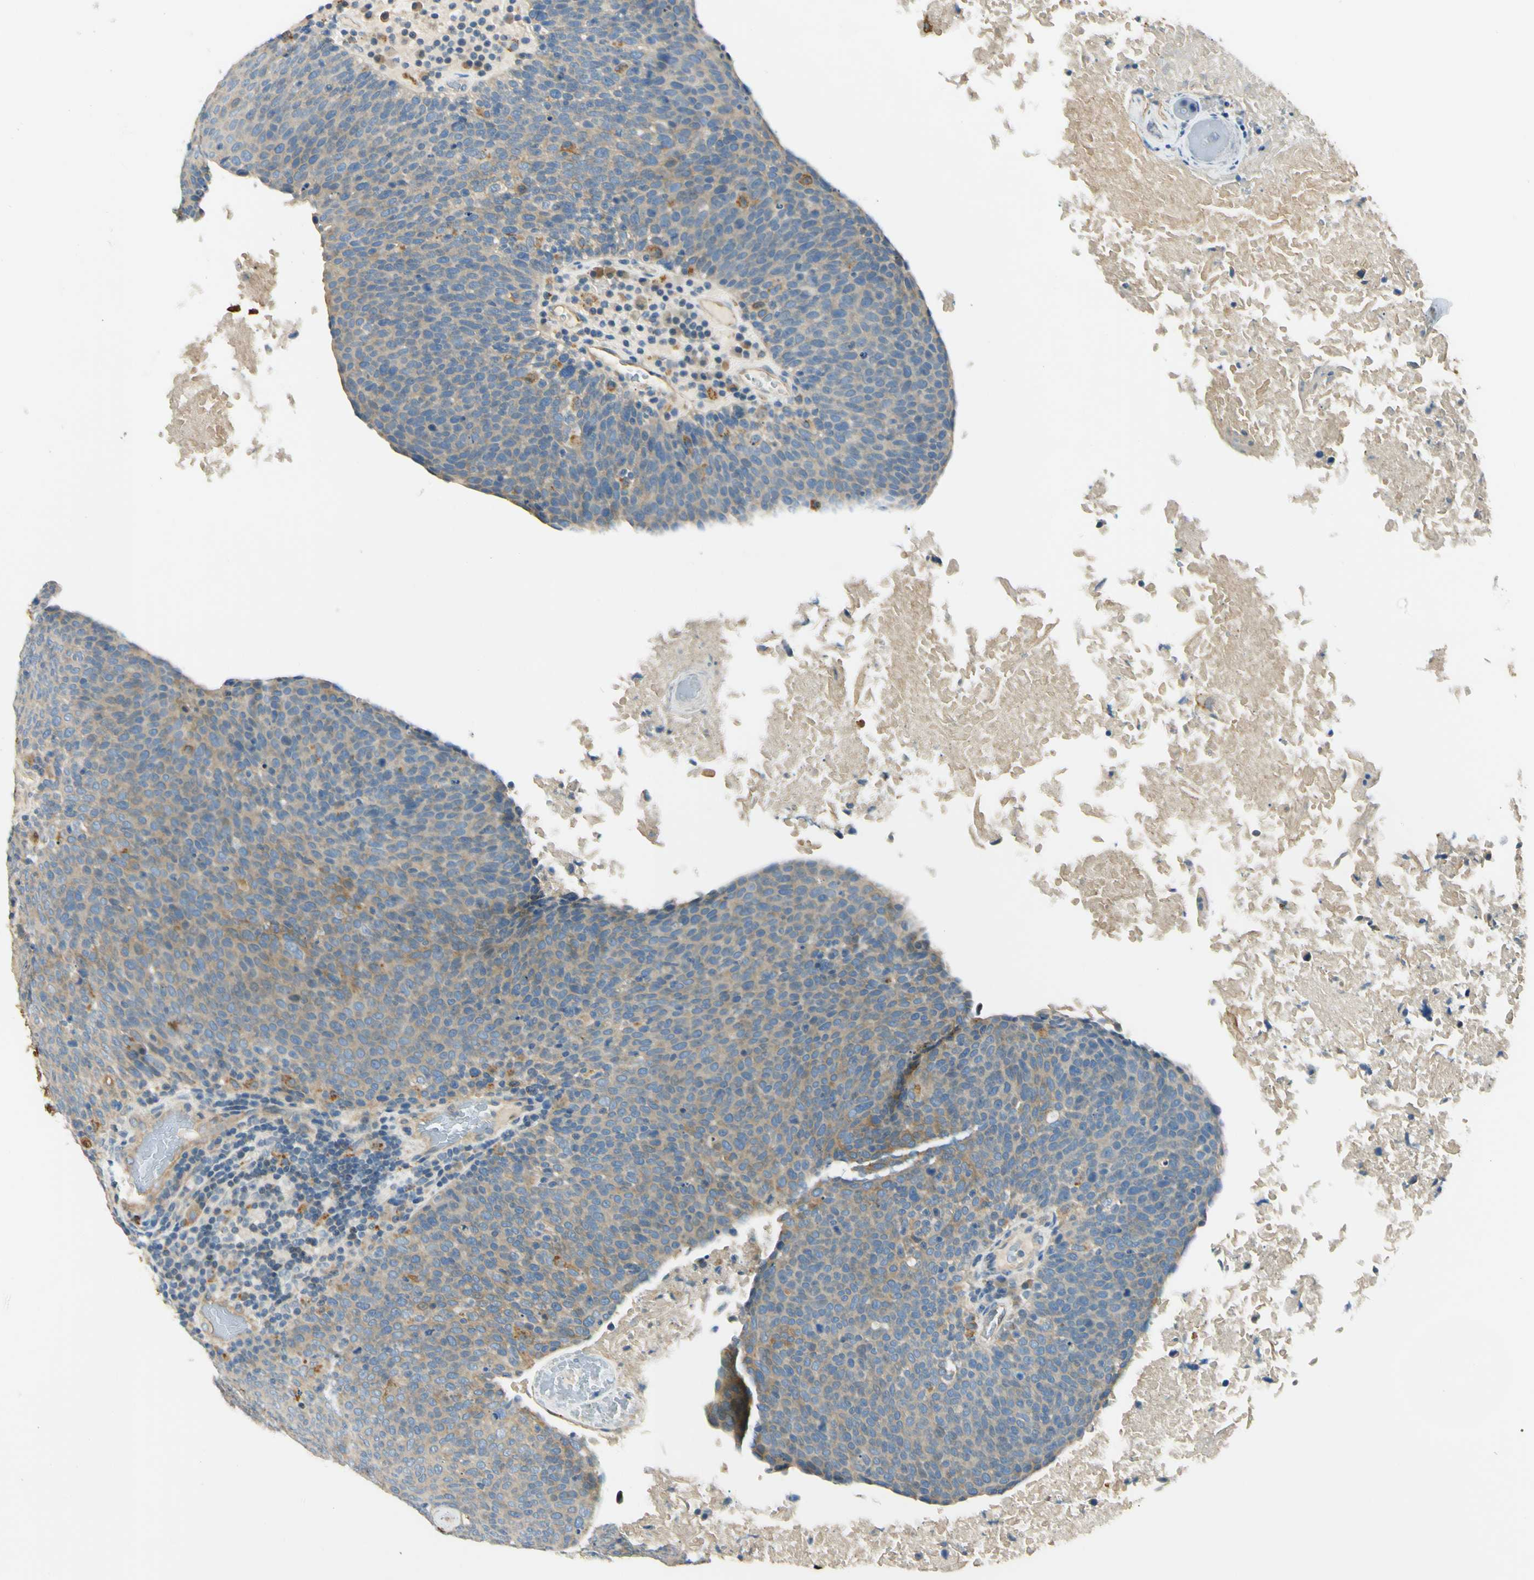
{"staining": {"intensity": "weak", "quantity": "<25%", "location": "cytoplasmic/membranous"}, "tissue": "head and neck cancer", "cell_type": "Tumor cells", "image_type": "cancer", "snomed": [{"axis": "morphology", "description": "Squamous cell carcinoma, NOS"}, {"axis": "morphology", "description": "Squamous cell carcinoma, metastatic, NOS"}, {"axis": "topography", "description": "Lymph node"}, {"axis": "topography", "description": "Head-Neck"}], "caption": "An IHC image of head and neck cancer (metastatic squamous cell carcinoma) is shown. There is no staining in tumor cells of head and neck cancer (metastatic squamous cell carcinoma).", "gene": "LAMA3", "patient": {"sex": "male", "age": 62}}